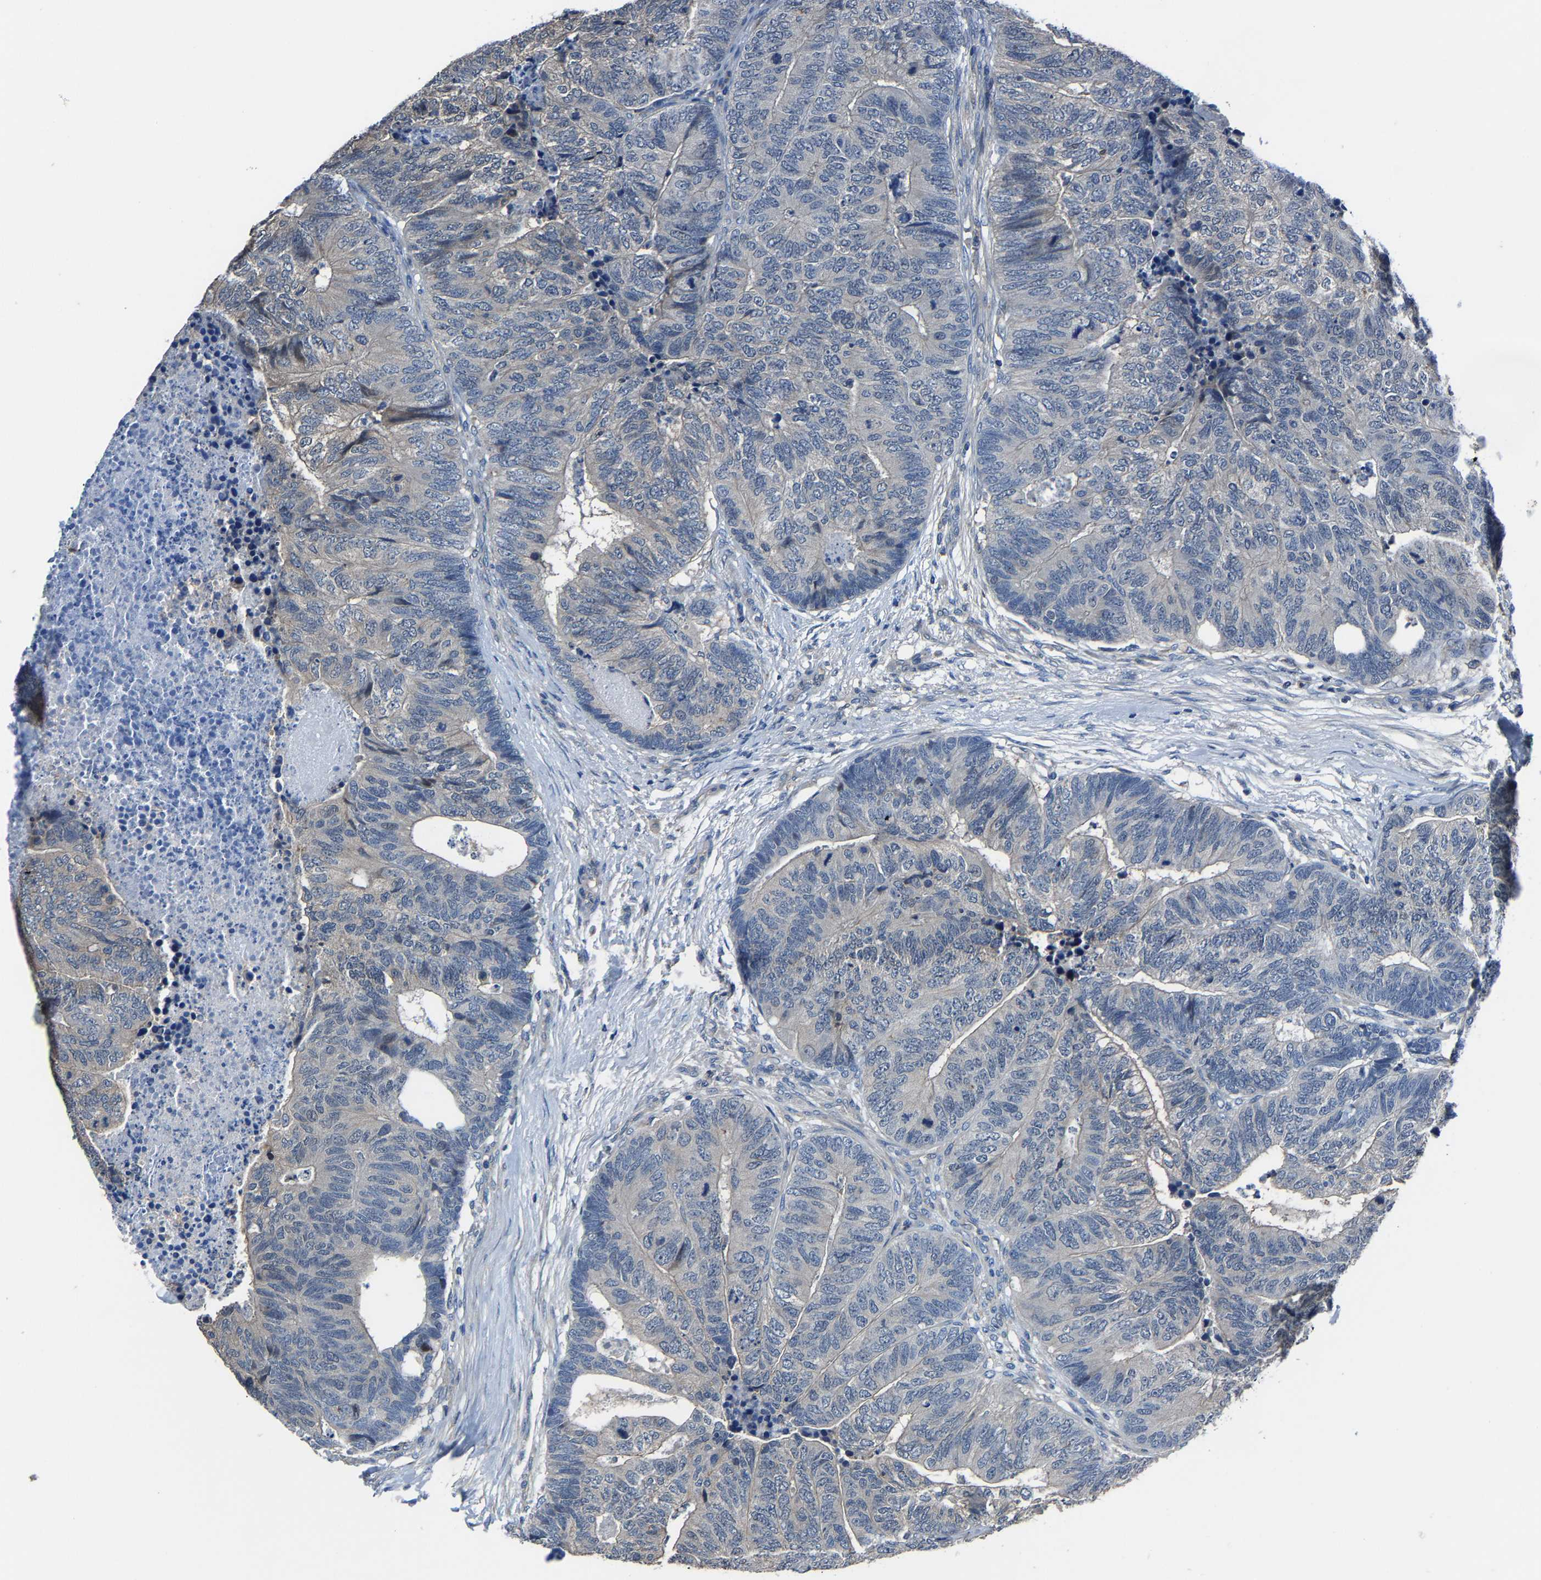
{"staining": {"intensity": "negative", "quantity": "none", "location": "none"}, "tissue": "colorectal cancer", "cell_type": "Tumor cells", "image_type": "cancer", "snomed": [{"axis": "morphology", "description": "Adenocarcinoma, NOS"}, {"axis": "topography", "description": "Colon"}], "caption": "This micrograph is of adenocarcinoma (colorectal) stained with immunohistochemistry to label a protein in brown with the nuclei are counter-stained blue. There is no staining in tumor cells.", "gene": "STRBP", "patient": {"sex": "female", "age": 67}}